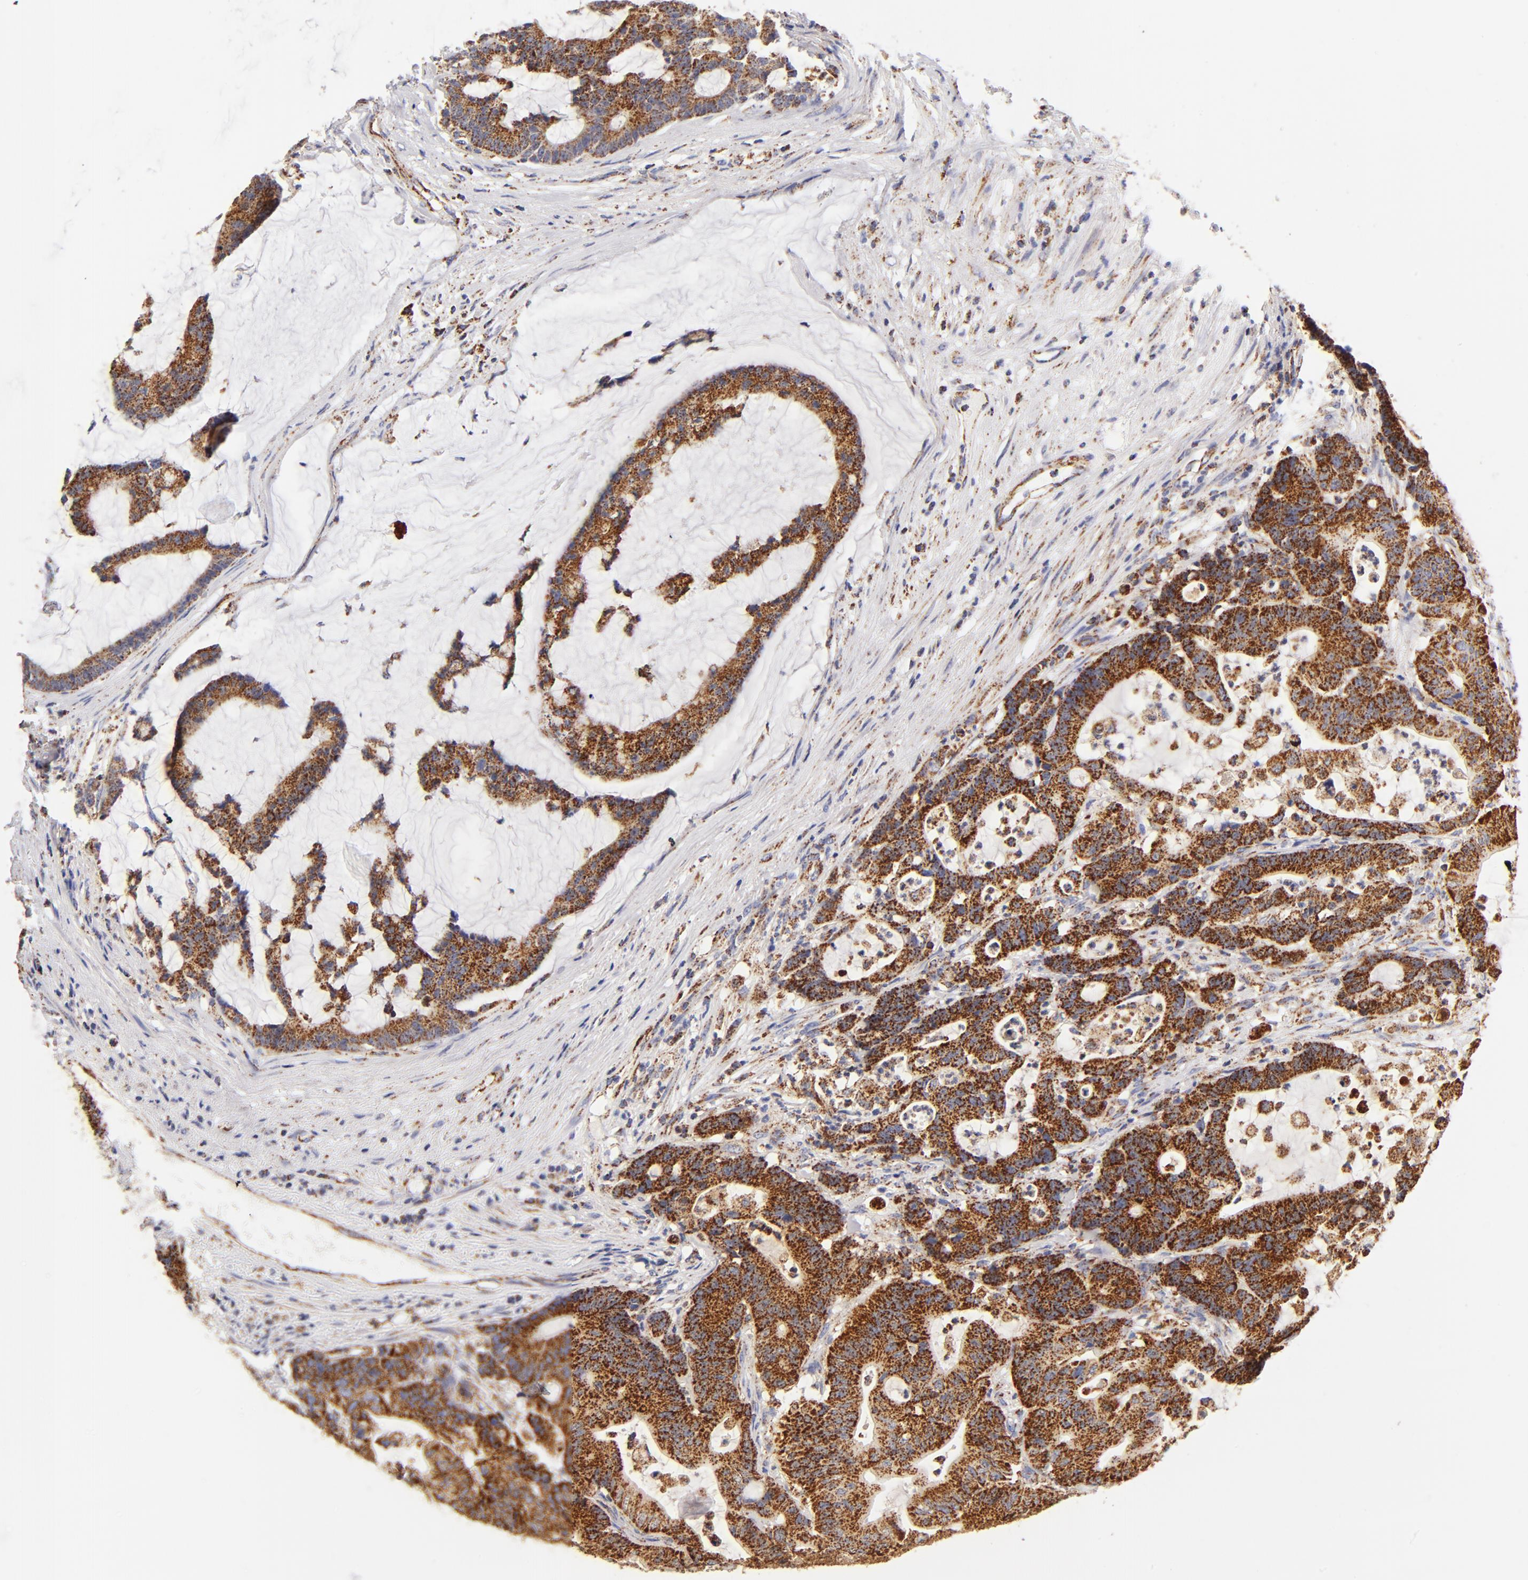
{"staining": {"intensity": "strong", "quantity": ">75%", "location": "cytoplasmic/membranous"}, "tissue": "colorectal cancer", "cell_type": "Tumor cells", "image_type": "cancer", "snomed": [{"axis": "morphology", "description": "Adenocarcinoma, NOS"}, {"axis": "topography", "description": "Colon"}], "caption": "A brown stain shows strong cytoplasmic/membranous expression of a protein in adenocarcinoma (colorectal) tumor cells. The protein is stained brown, and the nuclei are stained in blue (DAB (3,3'-diaminobenzidine) IHC with brightfield microscopy, high magnification).", "gene": "ECHS1", "patient": {"sex": "female", "age": 84}}